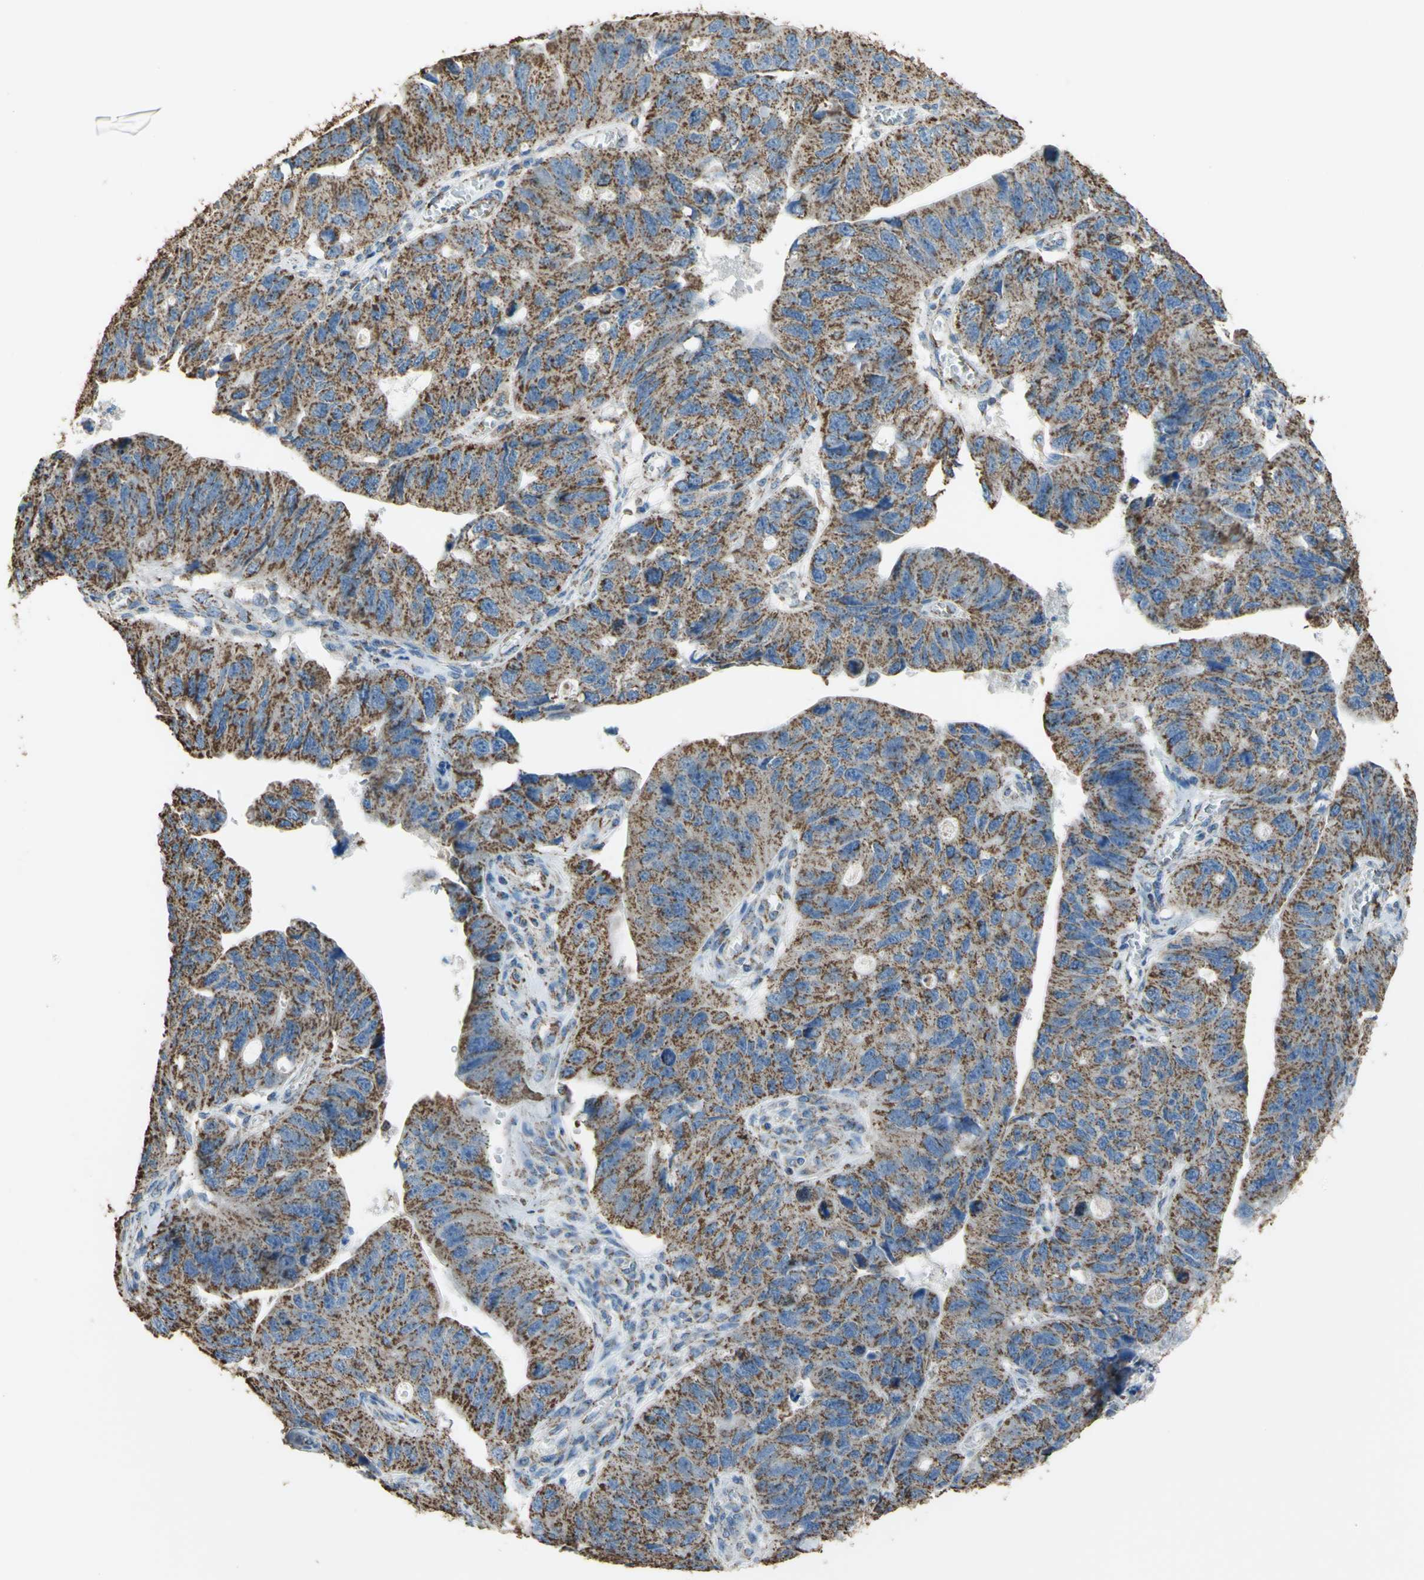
{"staining": {"intensity": "moderate", "quantity": ">75%", "location": "cytoplasmic/membranous"}, "tissue": "stomach cancer", "cell_type": "Tumor cells", "image_type": "cancer", "snomed": [{"axis": "morphology", "description": "Adenocarcinoma, NOS"}, {"axis": "topography", "description": "Stomach"}], "caption": "A histopathology image showing moderate cytoplasmic/membranous positivity in approximately >75% of tumor cells in stomach cancer, as visualized by brown immunohistochemical staining.", "gene": "CMKLR2", "patient": {"sex": "male", "age": 59}}